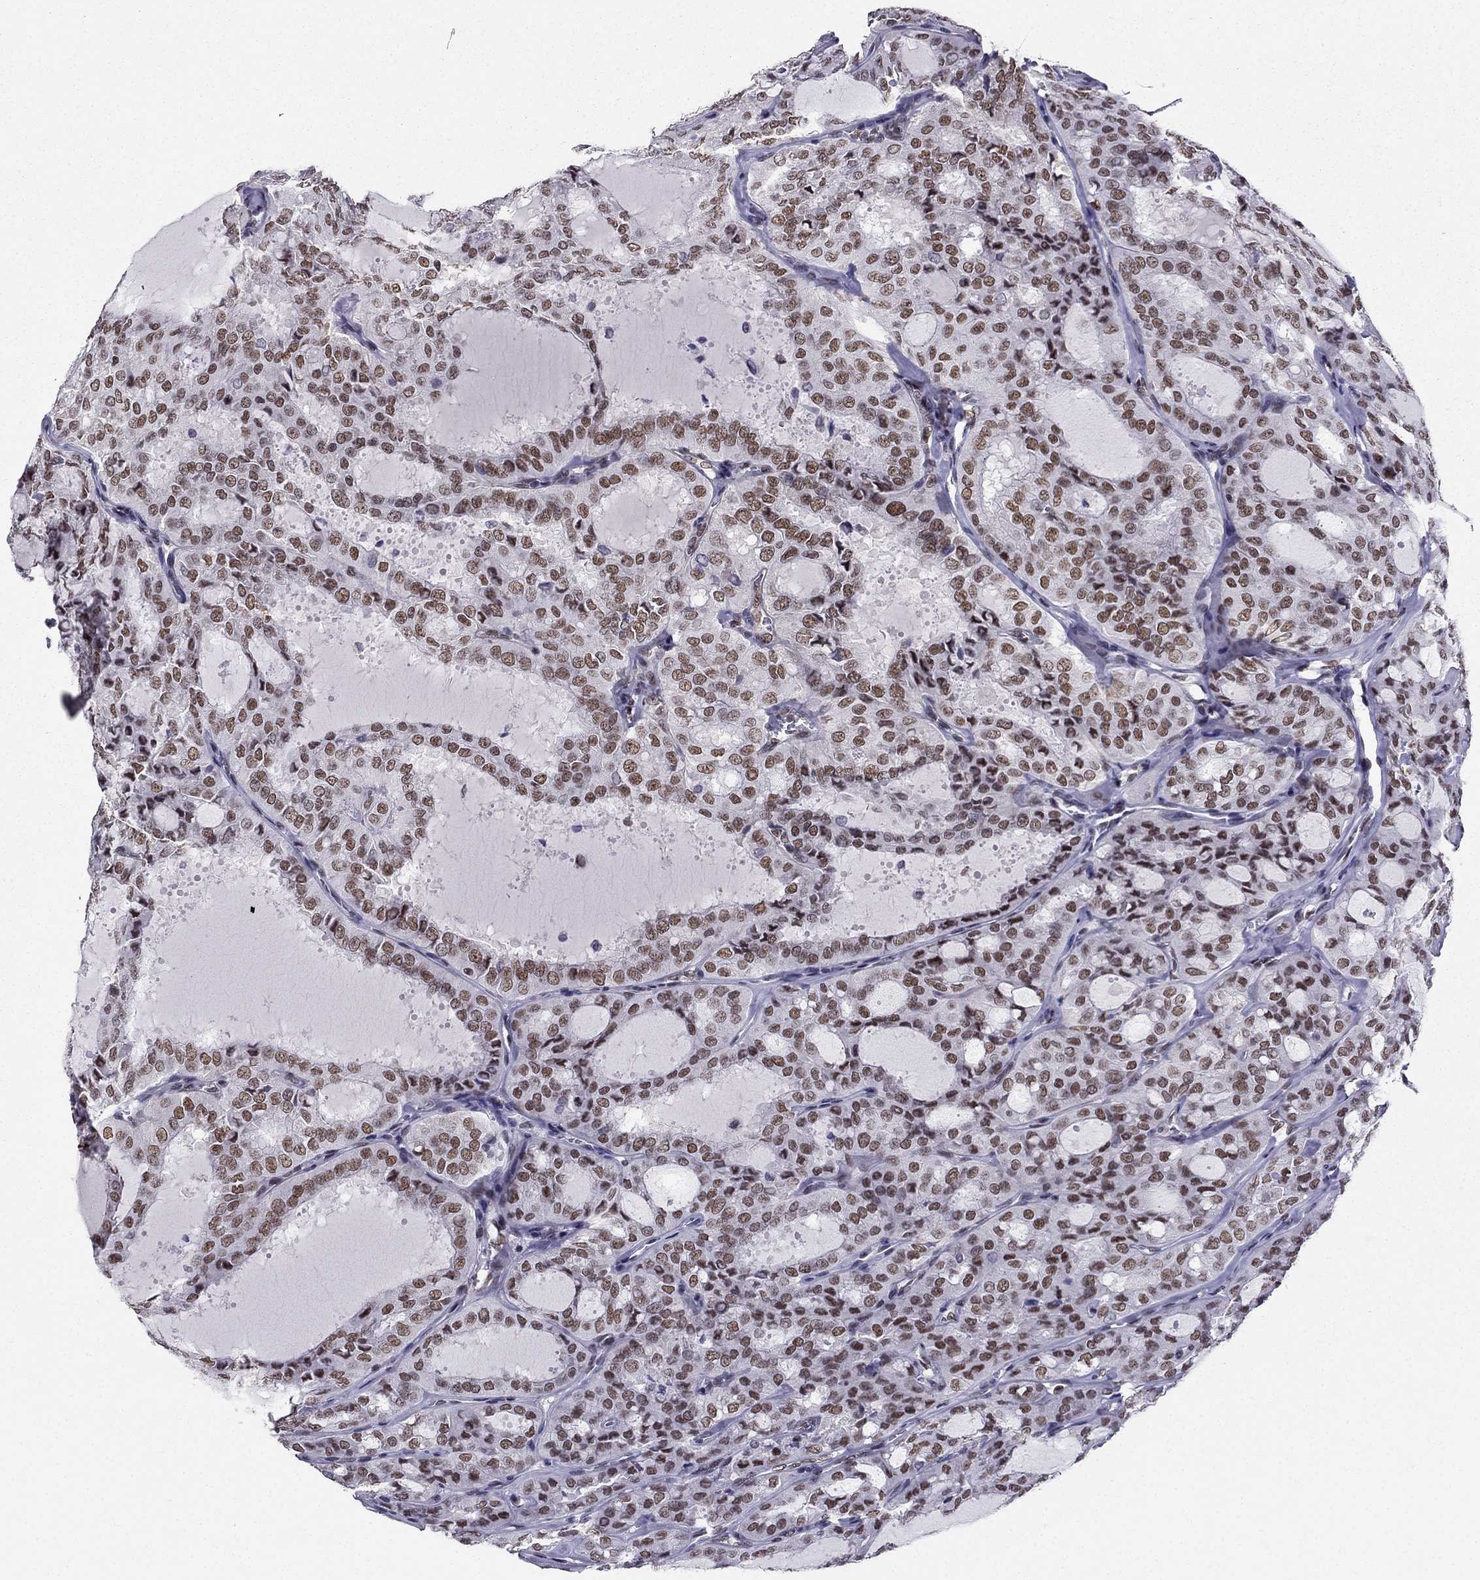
{"staining": {"intensity": "moderate", "quantity": ">75%", "location": "nuclear"}, "tissue": "thyroid cancer", "cell_type": "Tumor cells", "image_type": "cancer", "snomed": [{"axis": "morphology", "description": "Follicular adenoma carcinoma, NOS"}, {"axis": "topography", "description": "Thyroid gland"}], "caption": "IHC micrograph of follicular adenoma carcinoma (thyroid) stained for a protein (brown), which shows medium levels of moderate nuclear expression in approximately >75% of tumor cells.", "gene": "ZNF420", "patient": {"sex": "male", "age": 75}}